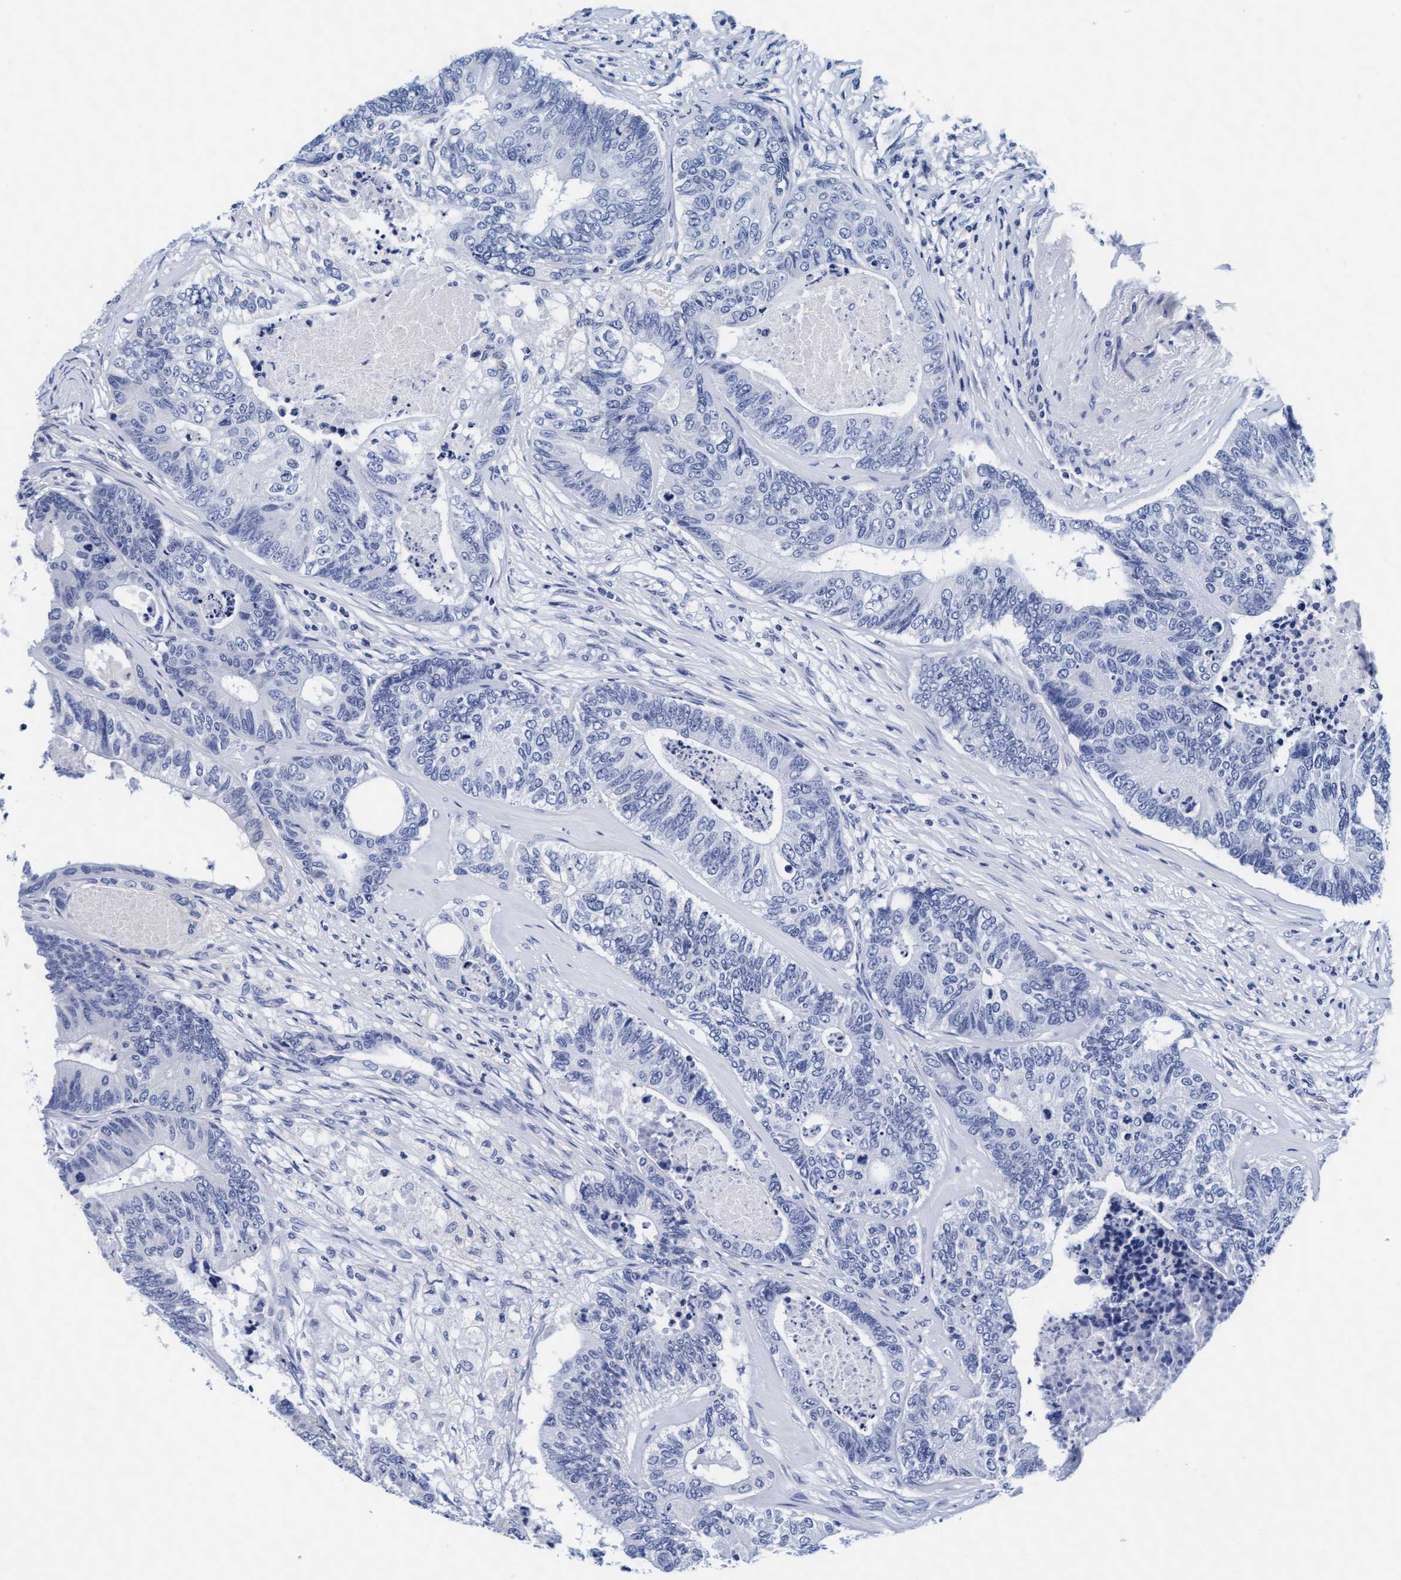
{"staining": {"intensity": "negative", "quantity": "none", "location": "none"}, "tissue": "colorectal cancer", "cell_type": "Tumor cells", "image_type": "cancer", "snomed": [{"axis": "morphology", "description": "Adenocarcinoma, NOS"}, {"axis": "topography", "description": "Colon"}], "caption": "An immunohistochemistry (IHC) micrograph of colorectal adenocarcinoma is shown. There is no staining in tumor cells of colorectal adenocarcinoma.", "gene": "ARSG", "patient": {"sex": "female", "age": 67}}